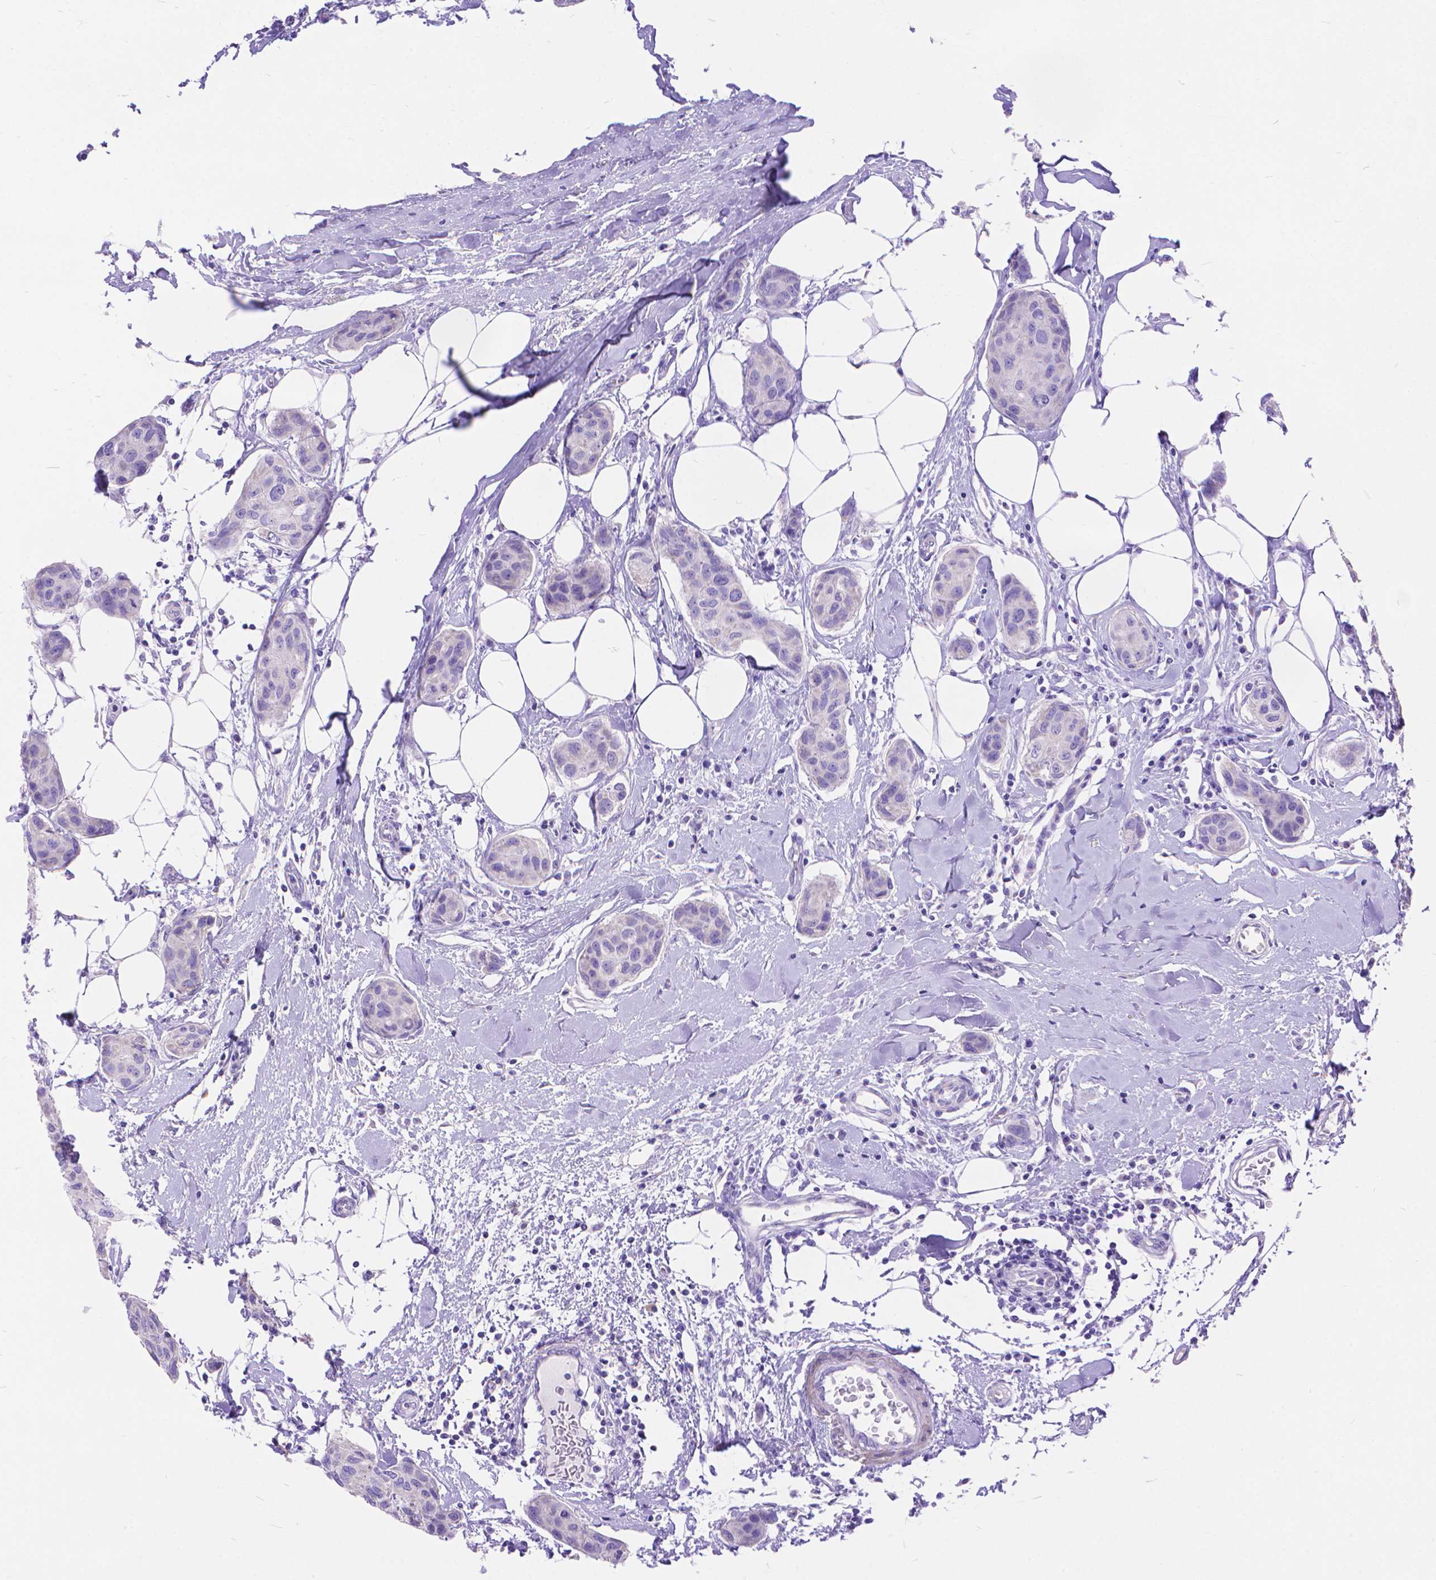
{"staining": {"intensity": "negative", "quantity": "none", "location": "none"}, "tissue": "breast cancer", "cell_type": "Tumor cells", "image_type": "cancer", "snomed": [{"axis": "morphology", "description": "Duct carcinoma"}, {"axis": "topography", "description": "Breast"}], "caption": "Breast intraductal carcinoma was stained to show a protein in brown. There is no significant positivity in tumor cells.", "gene": "DHRS2", "patient": {"sex": "female", "age": 80}}